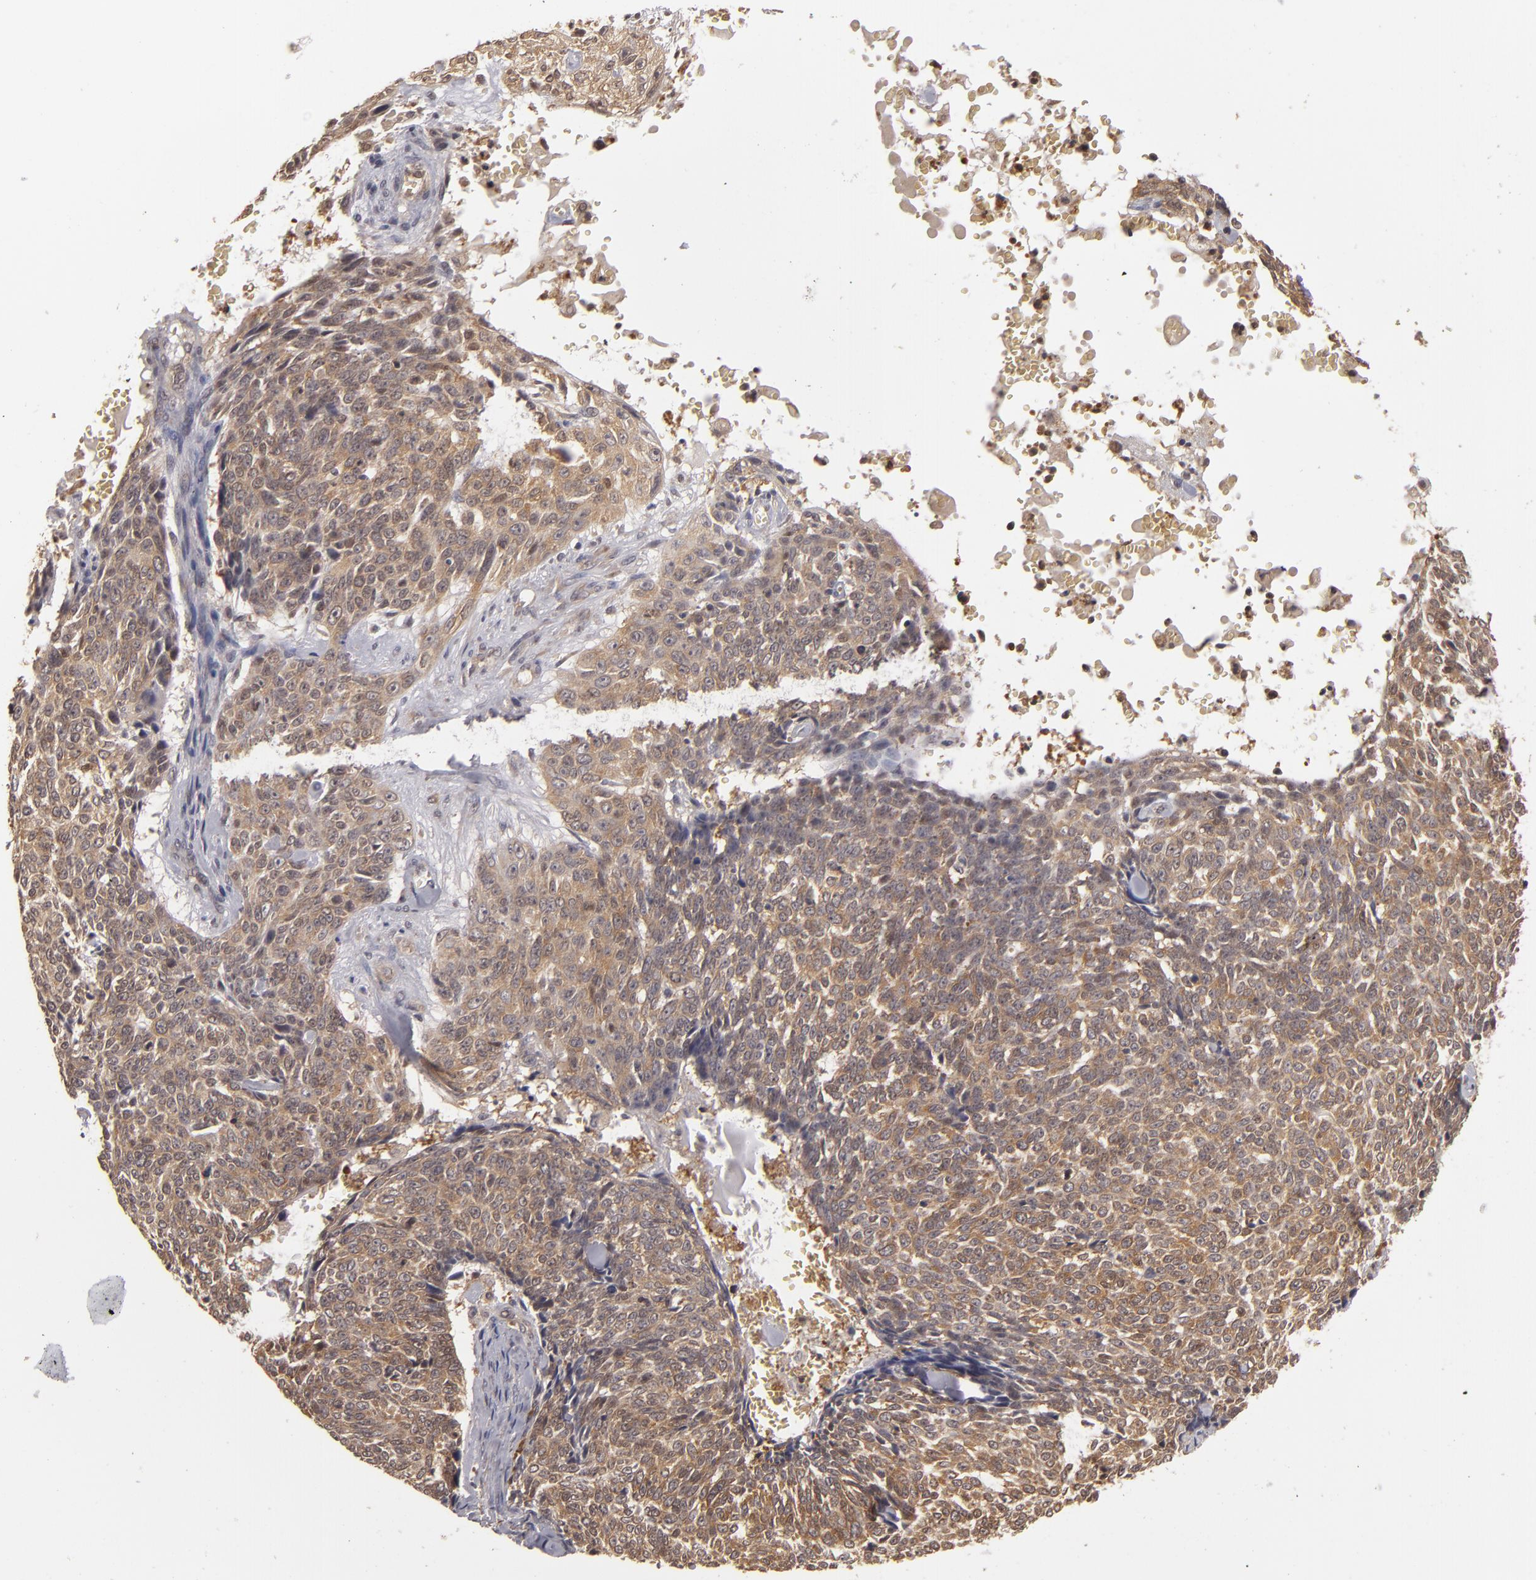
{"staining": {"intensity": "moderate", "quantity": ">75%", "location": "cytoplasmic/membranous"}, "tissue": "skin cancer", "cell_type": "Tumor cells", "image_type": "cancer", "snomed": [{"axis": "morphology", "description": "Basal cell carcinoma"}, {"axis": "topography", "description": "Skin"}], "caption": "Human basal cell carcinoma (skin) stained with a protein marker shows moderate staining in tumor cells.", "gene": "MAPK3", "patient": {"sex": "female", "age": 89}}